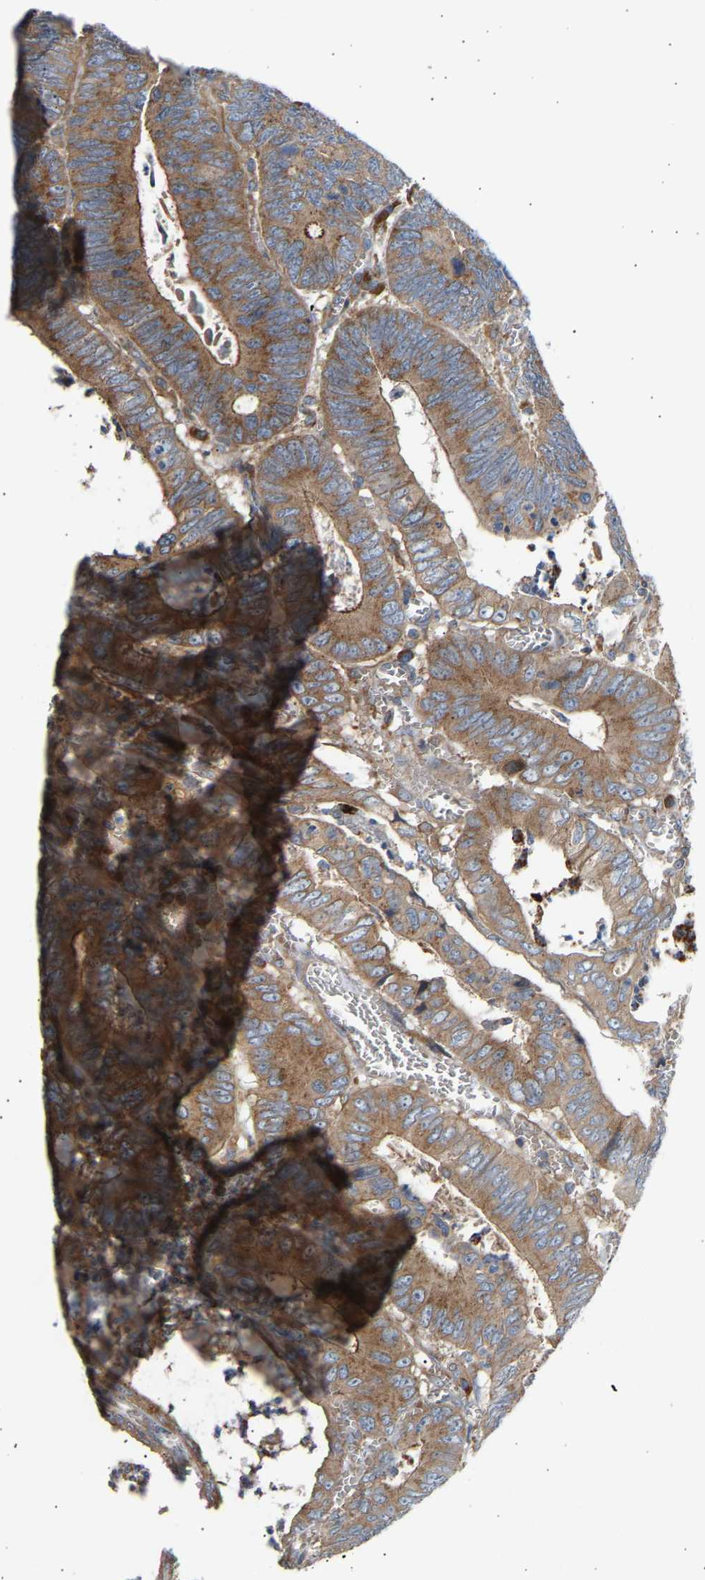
{"staining": {"intensity": "moderate", "quantity": ">75%", "location": "cytoplasmic/membranous"}, "tissue": "colorectal cancer", "cell_type": "Tumor cells", "image_type": "cancer", "snomed": [{"axis": "morphology", "description": "Inflammation, NOS"}, {"axis": "morphology", "description": "Adenocarcinoma, NOS"}, {"axis": "topography", "description": "Colon"}], "caption": "Immunohistochemical staining of human colorectal cancer shows medium levels of moderate cytoplasmic/membranous protein expression in approximately >75% of tumor cells. Ihc stains the protein in brown and the nuclei are stained blue.", "gene": "GCN1", "patient": {"sex": "male", "age": 72}}